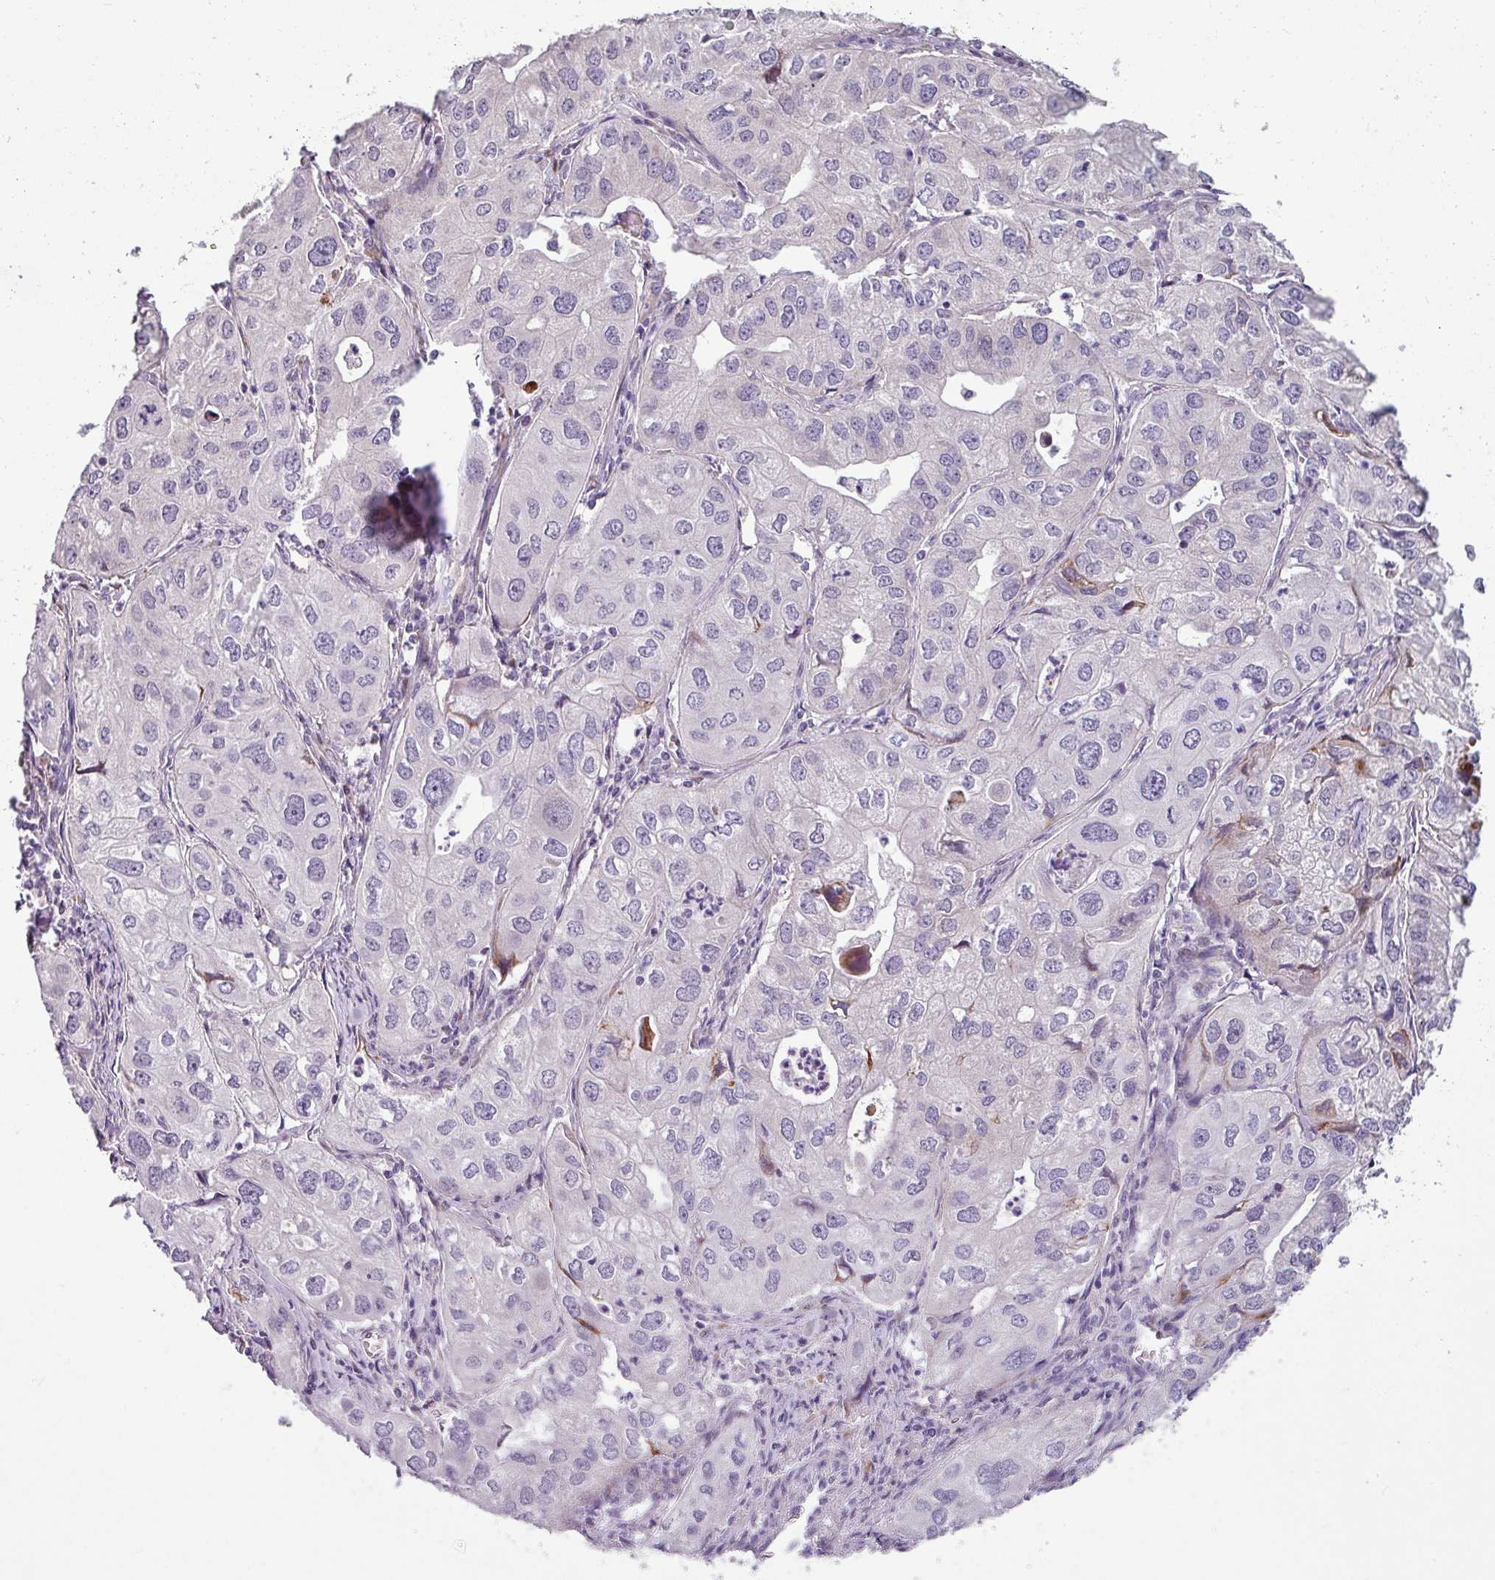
{"staining": {"intensity": "negative", "quantity": "none", "location": "none"}, "tissue": "lung cancer", "cell_type": "Tumor cells", "image_type": "cancer", "snomed": [{"axis": "morphology", "description": "Adenocarcinoma, NOS"}, {"axis": "topography", "description": "Lung"}], "caption": "IHC photomicrograph of adenocarcinoma (lung) stained for a protein (brown), which reveals no positivity in tumor cells. (DAB (3,3'-diaminobenzidine) immunohistochemistry (IHC) with hematoxylin counter stain).", "gene": "KLHL3", "patient": {"sex": "male", "age": 48}}